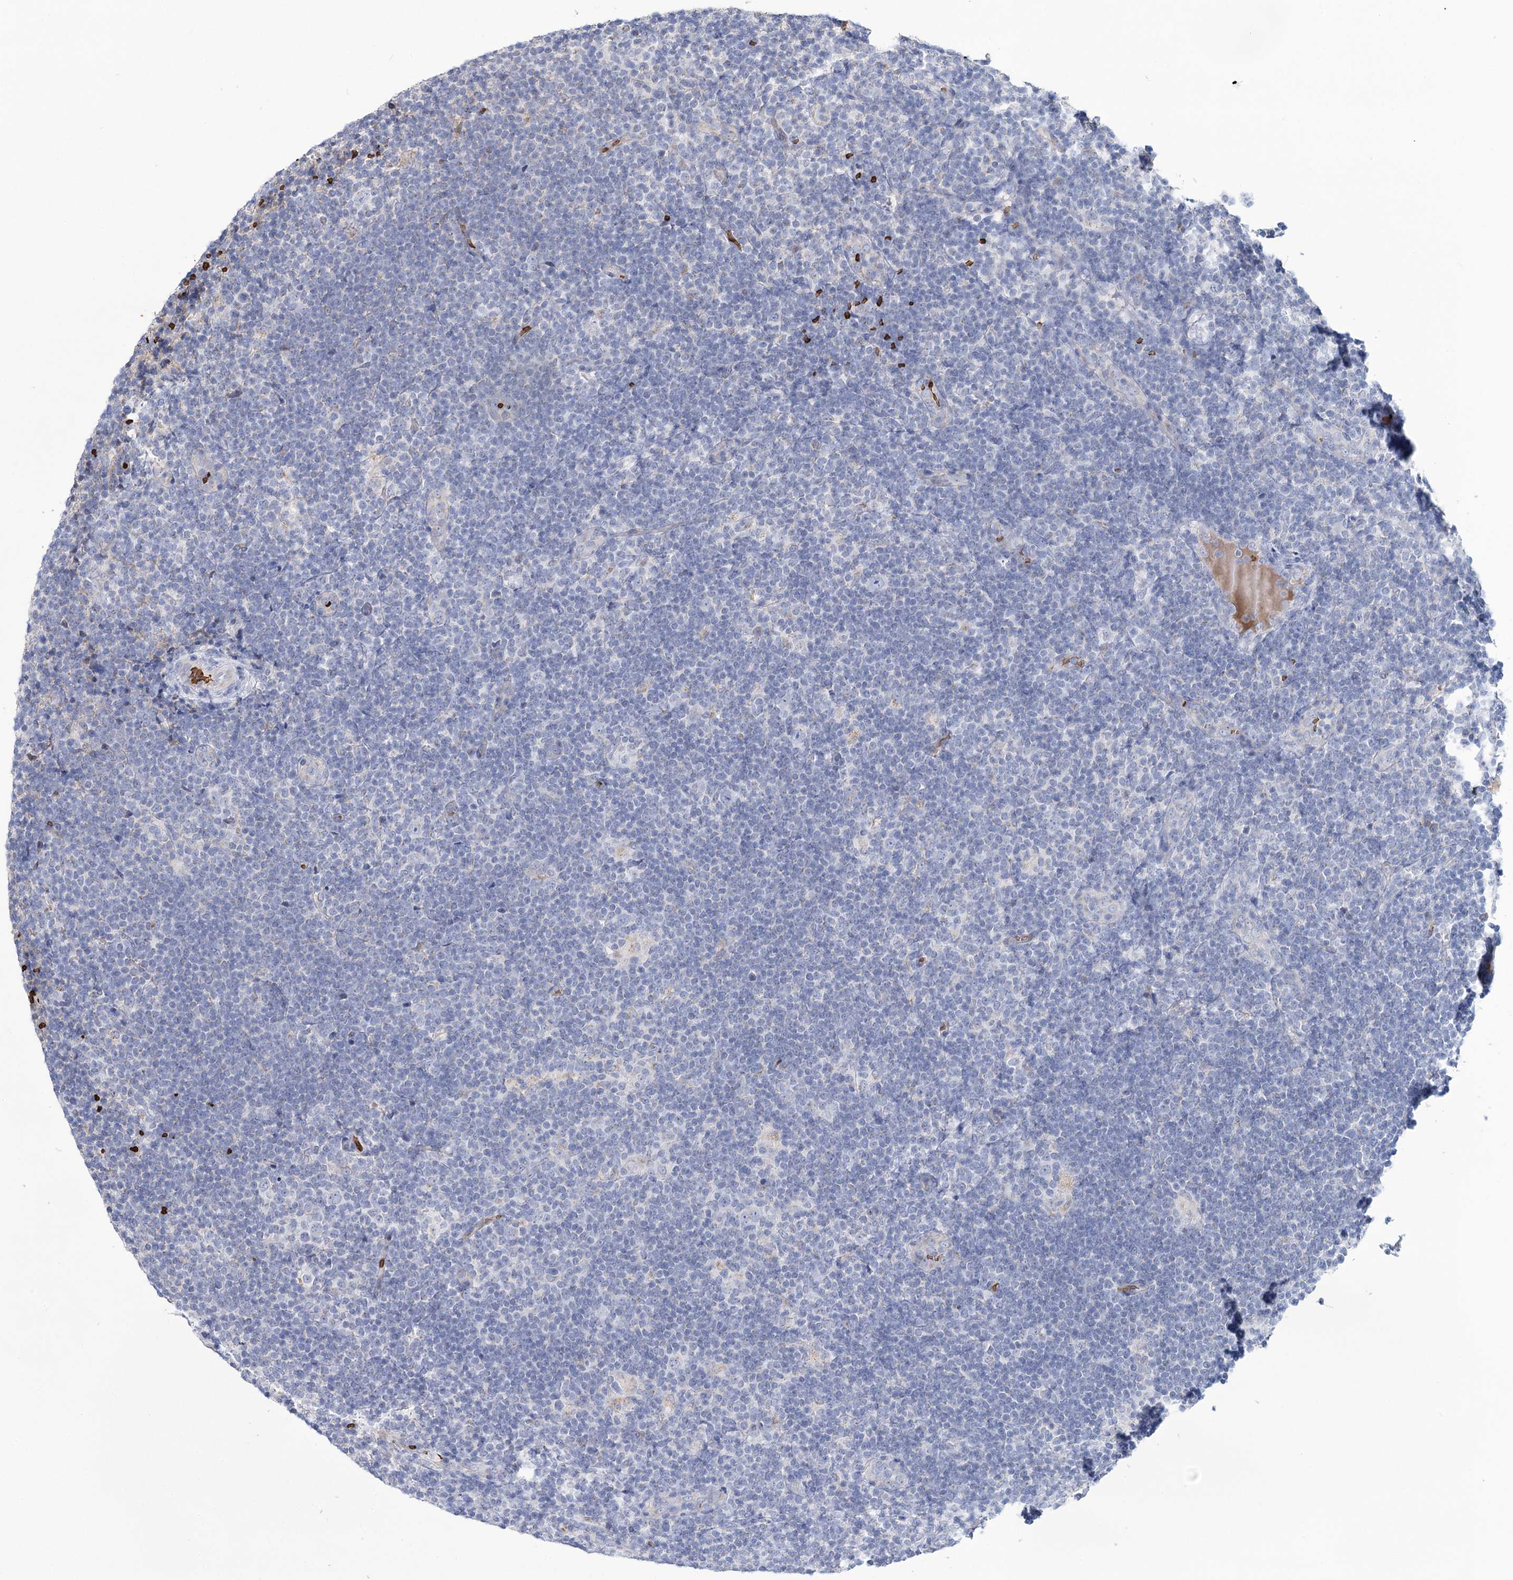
{"staining": {"intensity": "negative", "quantity": "none", "location": "none"}, "tissue": "lymphoma", "cell_type": "Tumor cells", "image_type": "cancer", "snomed": [{"axis": "morphology", "description": "Hodgkin's disease, NOS"}, {"axis": "topography", "description": "Lymph node"}], "caption": "A high-resolution photomicrograph shows immunohistochemistry staining of lymphoma, which reveals no significant expression in tumor cells. (Stains: DAB (3,3'-diaminobenzidine) immunohistochemistry with hematoxylin counter stain, Microscopy: brightfield microscopy at high magnification).", "gene": "GBF1", "patient": {"sex": "female", "age": 57}}